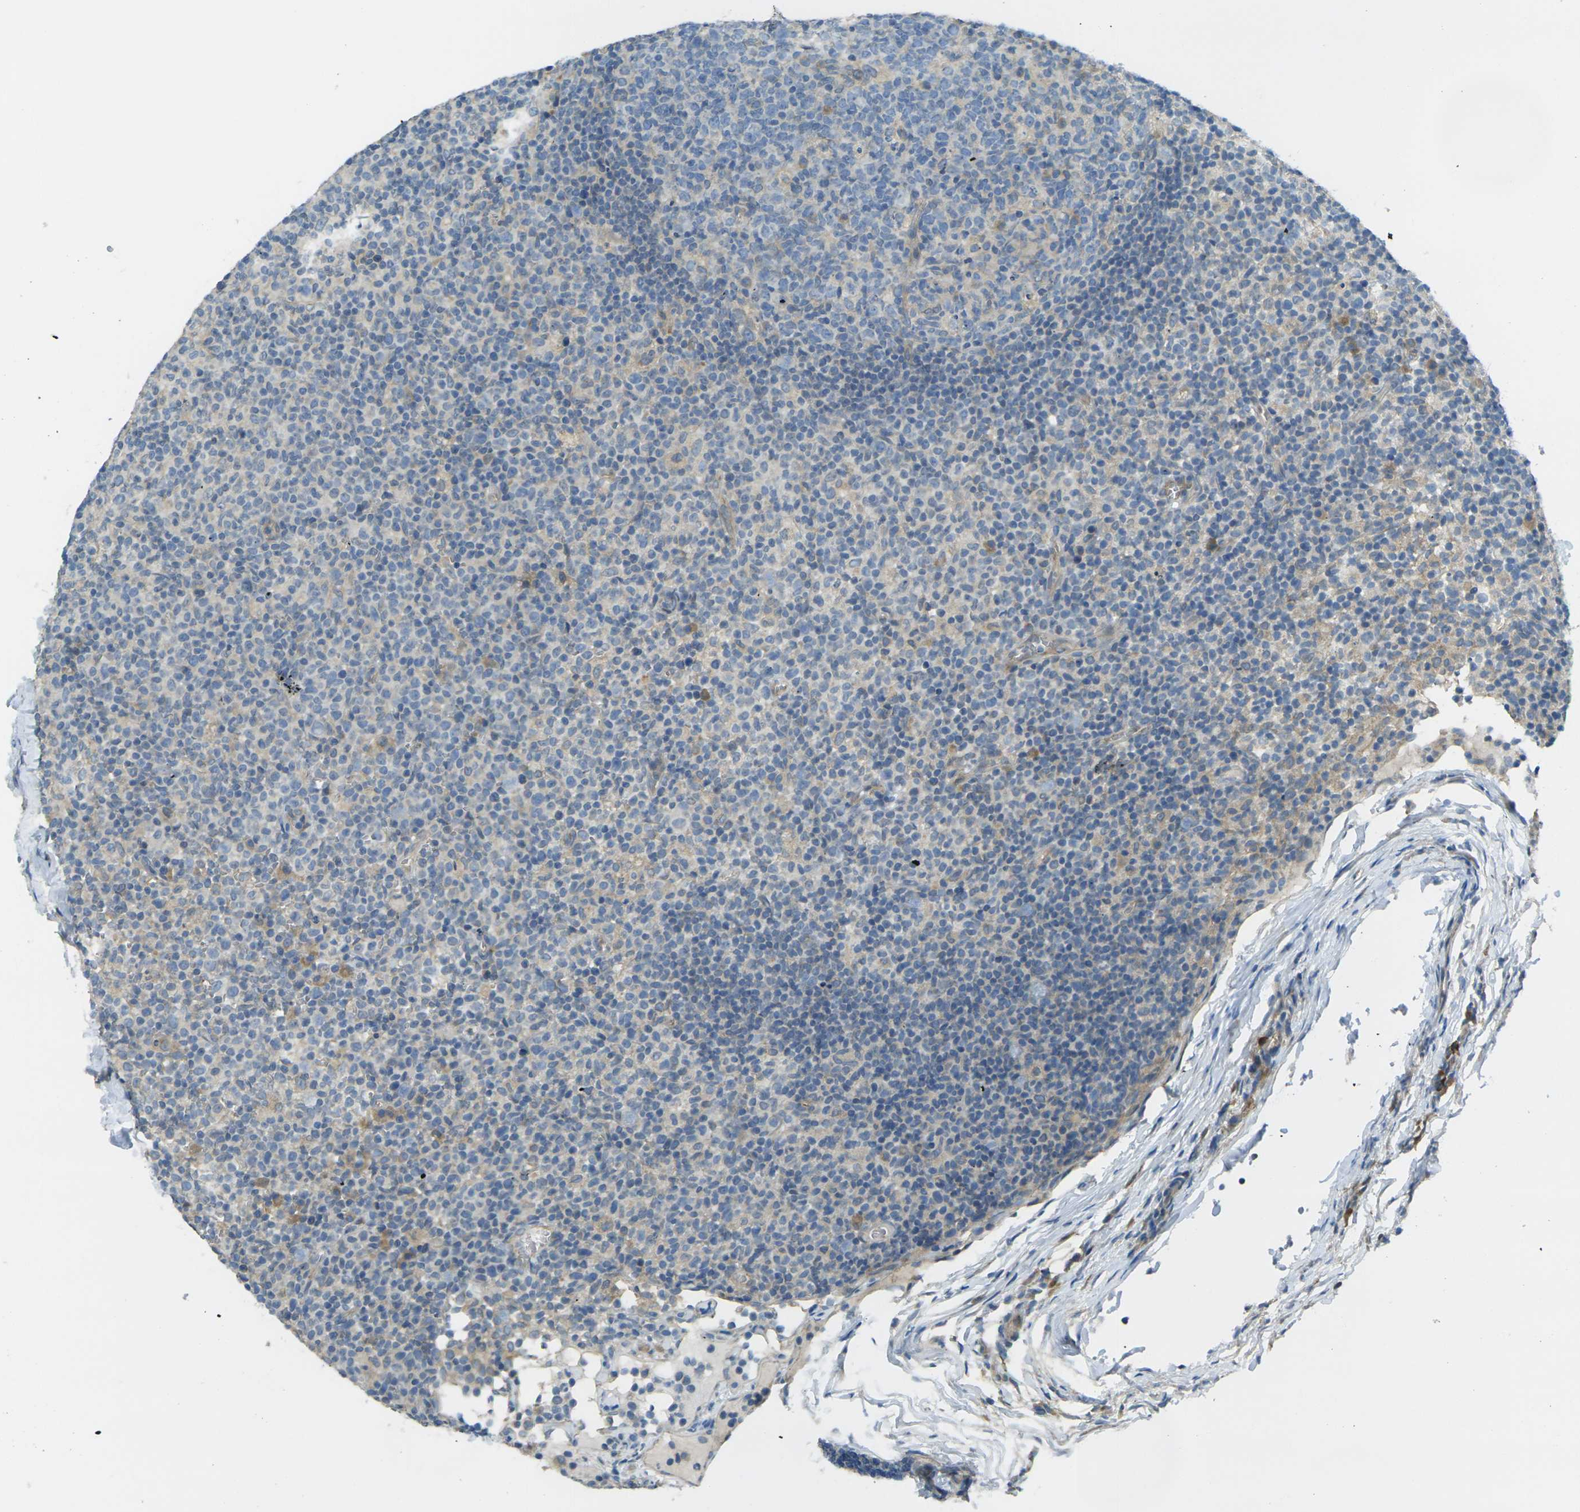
{"staining": {"intensity": "weak", "quantity": "<25%", "location": "cytoplasmic/membranous"}, "tissue": "lymph node", "cell_type": "Germinal center cells", "image_type": "normal", "snomed": [{"axis": "morphology", "description": "Normal tissue, NOS"}, {"axis": "morphology", "description": "Inflammation, NOS"}, {"axis": "topography", "description": "Lymph node"}], "caption": "DAB (3,3'-diaminobenzidine) immunohistochemical staining of benign lymph node demonstrates no significant staining in germinal center cells.", "gene": "RHBDD1", "patient": {"sex": "male", "age": 55}}